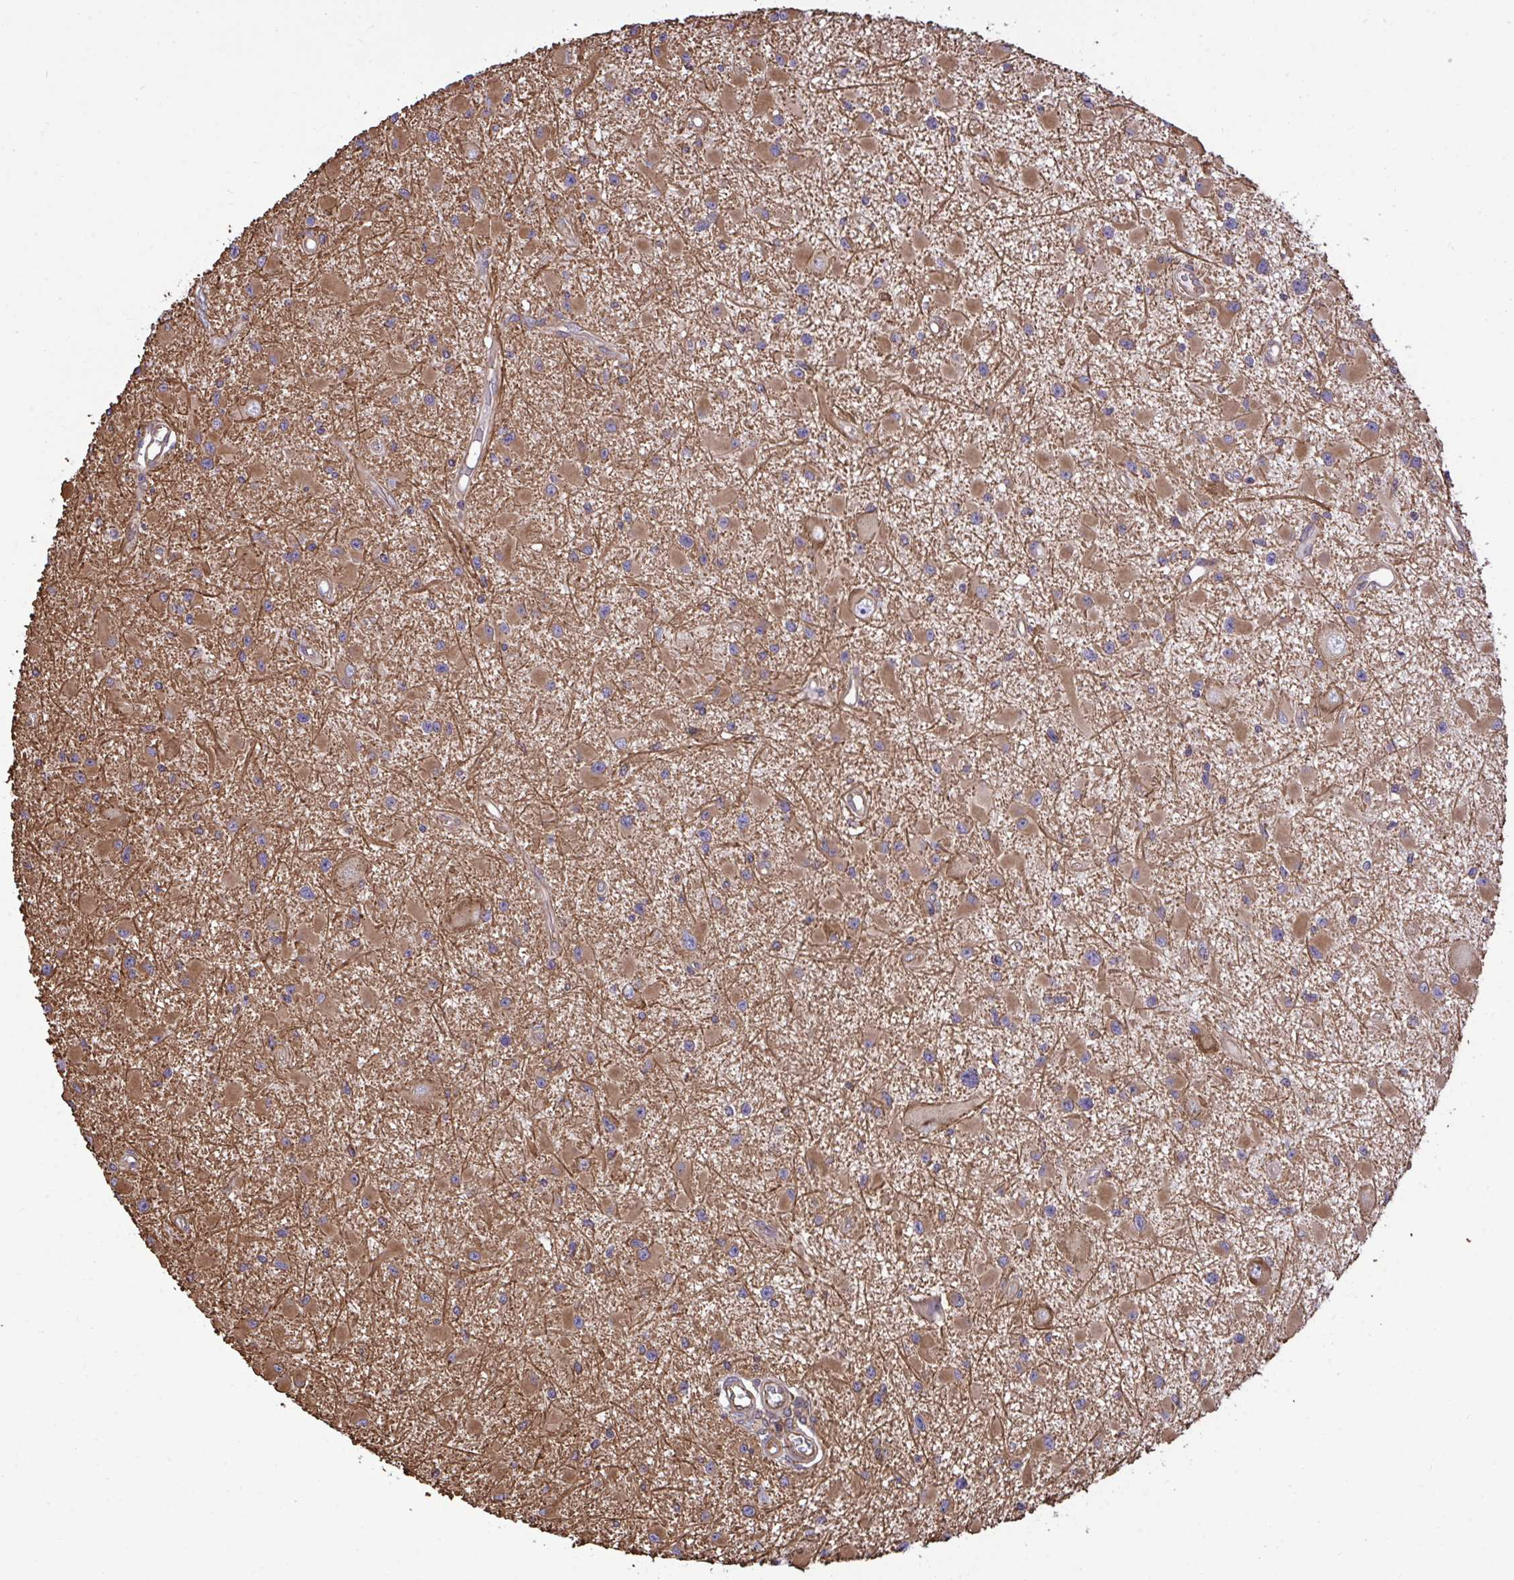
{"staining": {"intensity": "moderate", "quantity": ">75%", "location": "cytoplasmic/membranous"}, "tissue": "glioma", "cell_type": "Tumor cells", "image_type": "cancer", "snomed": [{"axis": "morphology", "description": "Glioma, malignant, High grade"}, {"axis": "topography", "description": "Brain"}], "caption": "Approximately >75% of tumor cells in human glioma exhibit moderate cytoplasmic/membranous protein positivity as visualized by brown immunohistochemical staining.", "gene": "RPS15", "patient": {"sex": "male", "age": 54}}